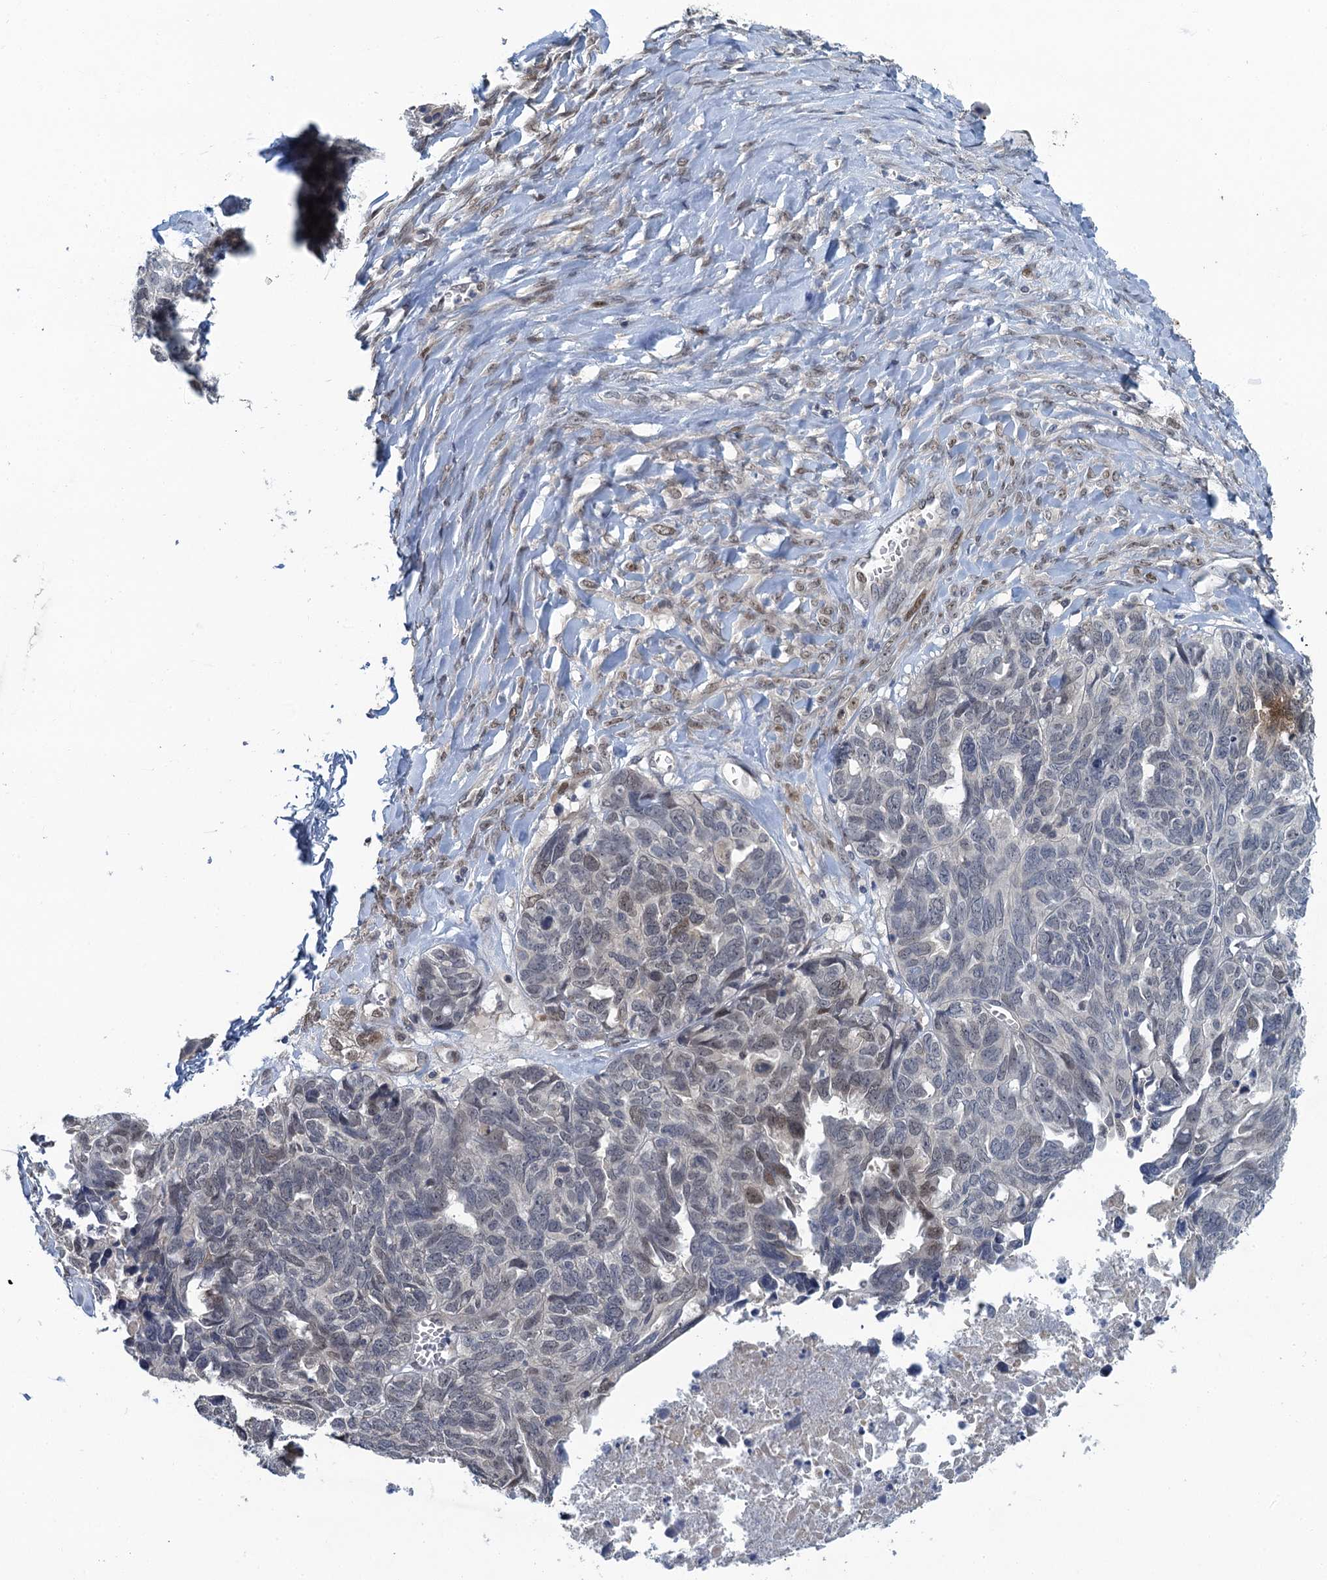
{"staining": {"intensity": "weak", "quantity": "<25%", "location": "nuclear"}, "tissue": "ovarian cancer", "cell_type": "Tumor cells", "image_type": "cancer", "snomed": [{"axis": "morphology", "description": "Cystadenocarcinoma, serous, NOS"}, {"axis": "topography", "description": "Ovary"}], "caption": "A high-resolution micrograph shows IHC staining of serous cystadenocarcinoma (ovarian), which reveals no significant expression in tumor cells. Brightfield microscopy of immunohistochemistry (IHC) stained with DAB (brown) and hematoxylin (blue), captured at high magnification.", "gene": "MRFAP1", "patient": {"sex": "female", "age": 79}}